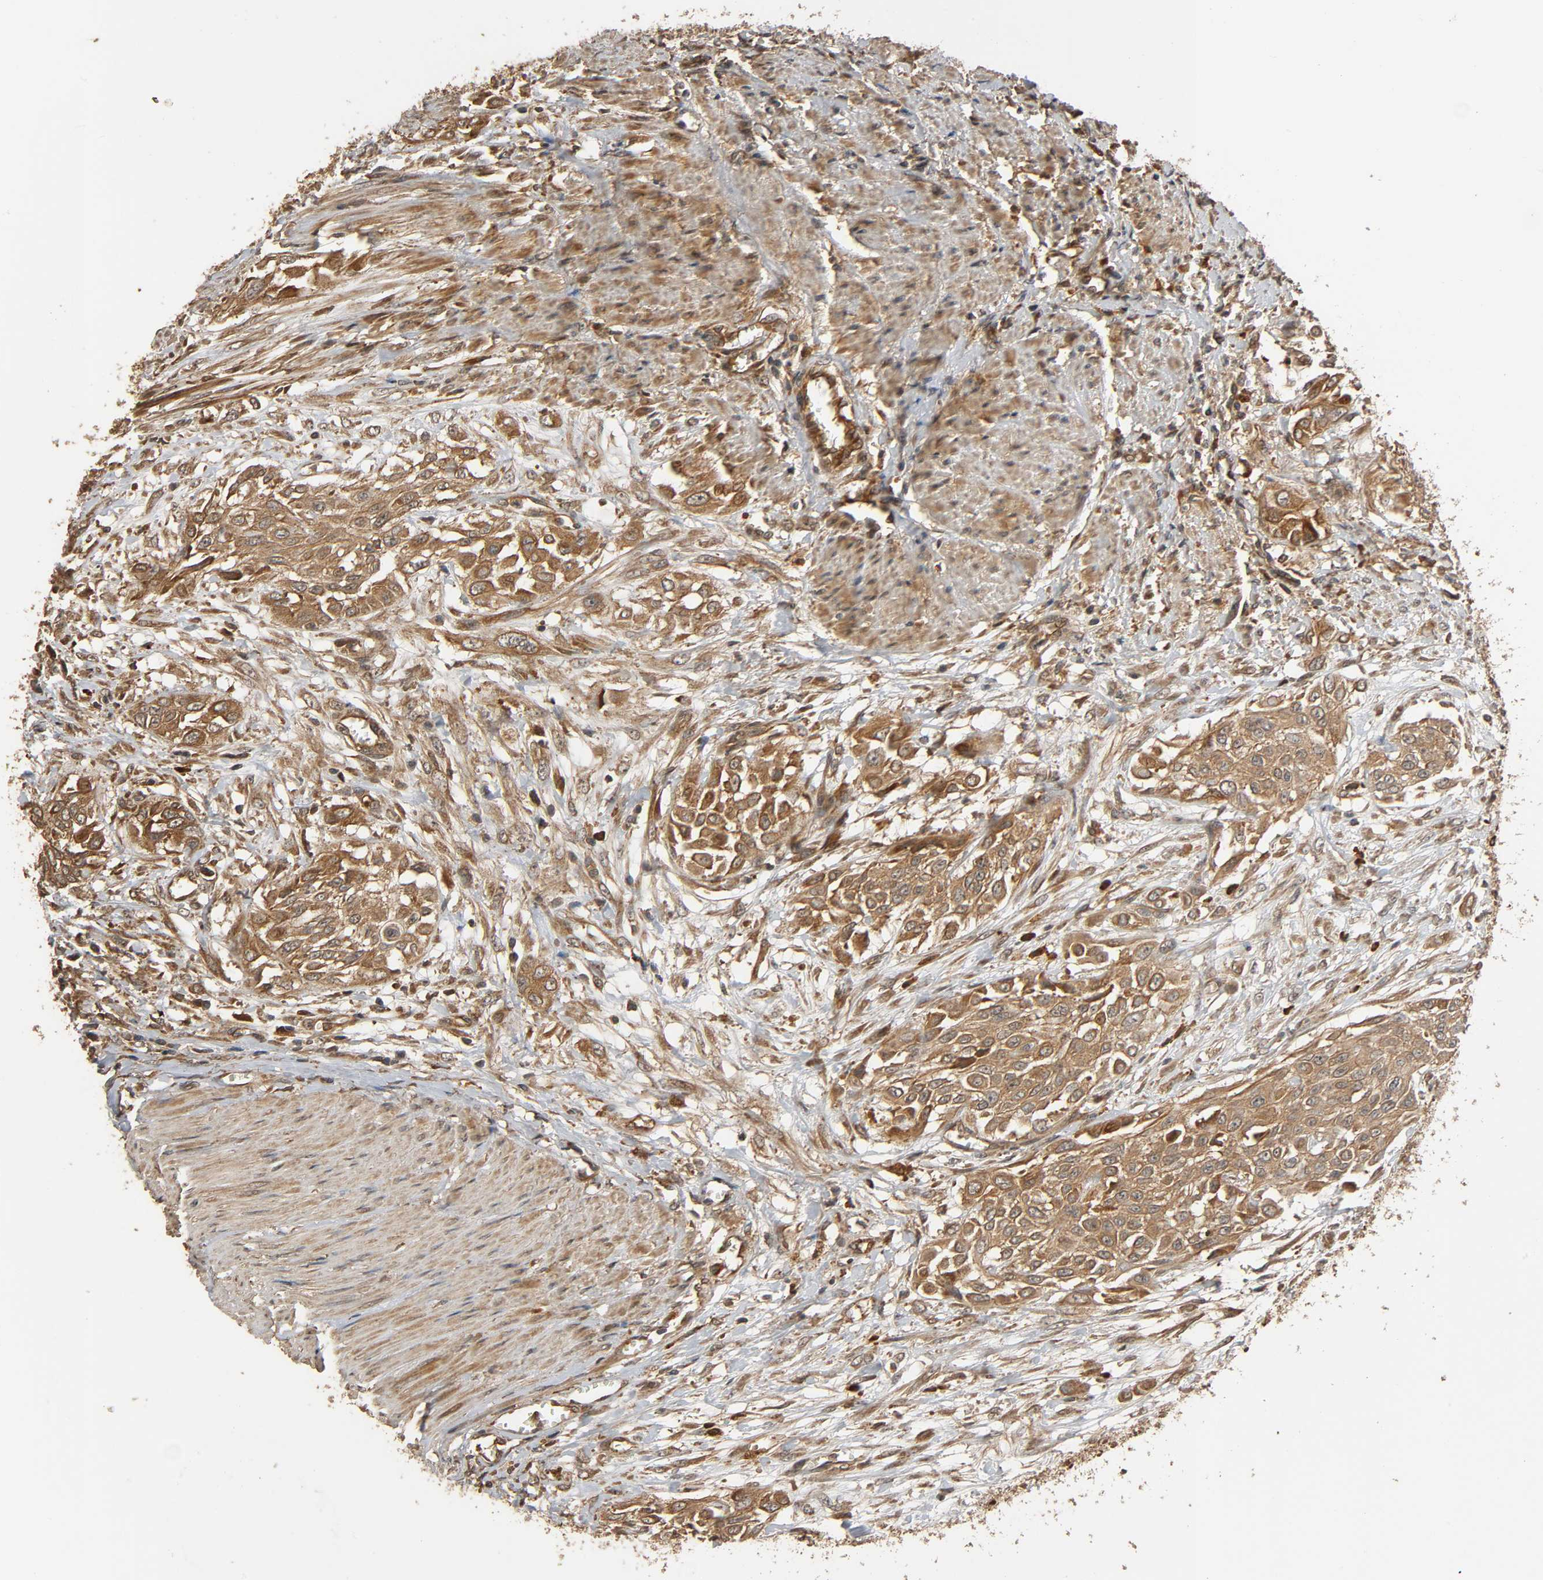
{"staining": {"intensity": "moderate", "quantity": ">75%", "location": "cytoplasmic/membranous"}, "tissue": "urothelial cancer", "cell_type": "Tumor cells", "image_type": "cancer", "snomed": [{"axis": "morphology", "description": "Urothelial carcinoma, High grade"}, {"axis": "topography", "description": "Urinary bladder"}], "caption": "Urothelial cancer stained for a protein (brown) reveals moderate cytoplasmic/membranous positive expression in about >75% of tumor cells.", "gene": "MAP3K8", "patient": {"sex": "male", "age": 57}}